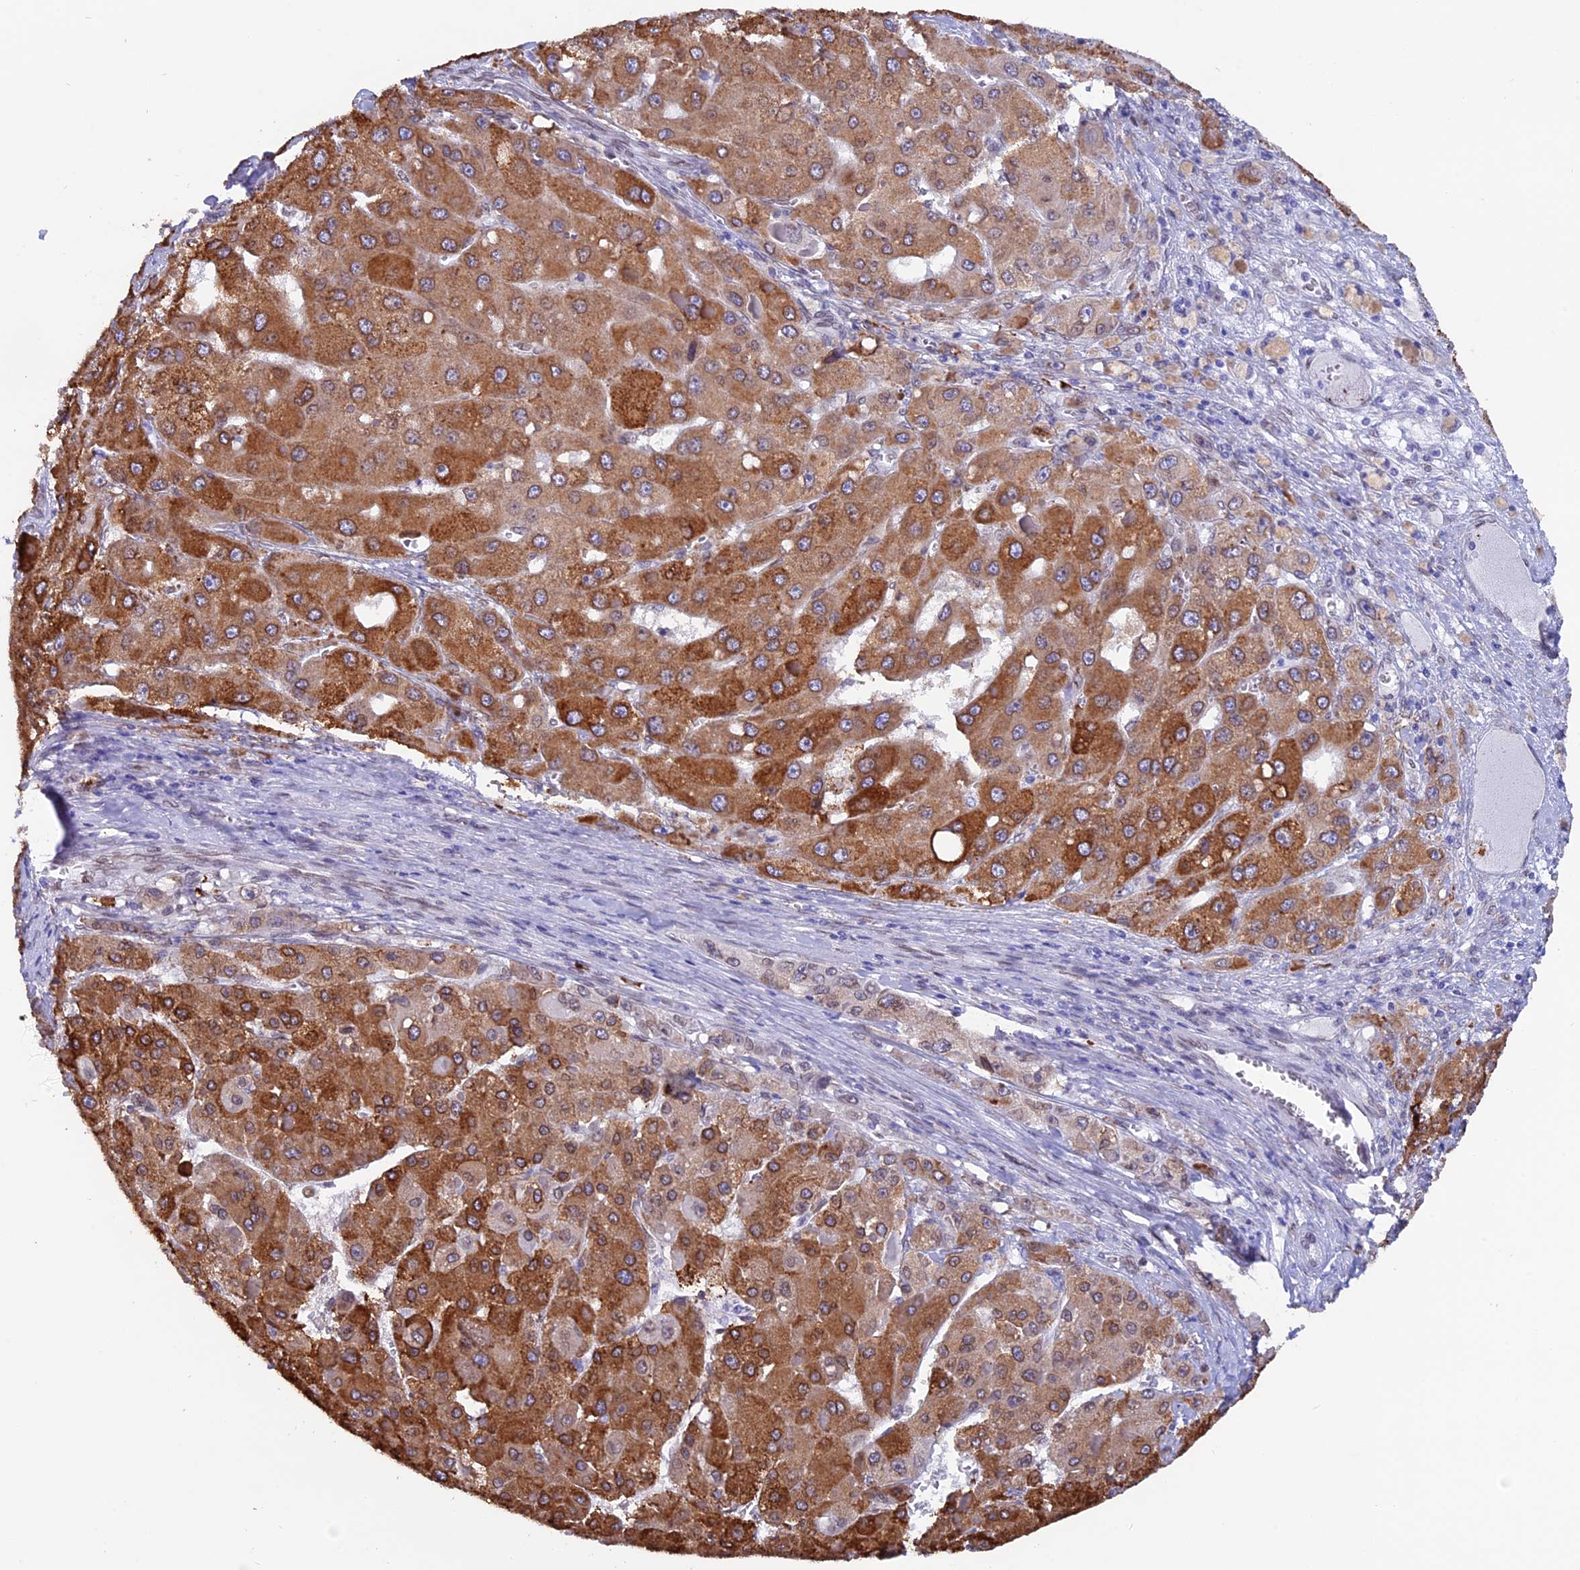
{"staining": {"intensity": "moderate", "quantity": ">75%", "location": "cytoplasmic/membranous,nuclear"}, "tissue": "liver cancer", "cell_type": "Tumor cells", "image_type": "cancer", "snomed": [{"axis": "morphology", "description": "Carcinoma, Hepatocellular, NOS"}, {"axis": "topography", "description": "Liver"}], "caption": "Immunohistochemistry (IHC) (DAB (3,3'-diaminobenzidine)) staining of human hepatocellular carcinoma (liver) demonstrates moderate cytoplasmic/membranous and nuclear protein staining in about >75% of tumor cells.", "gene": "TMPRSS7", "patient": {"sex": "female", "age": 73}}